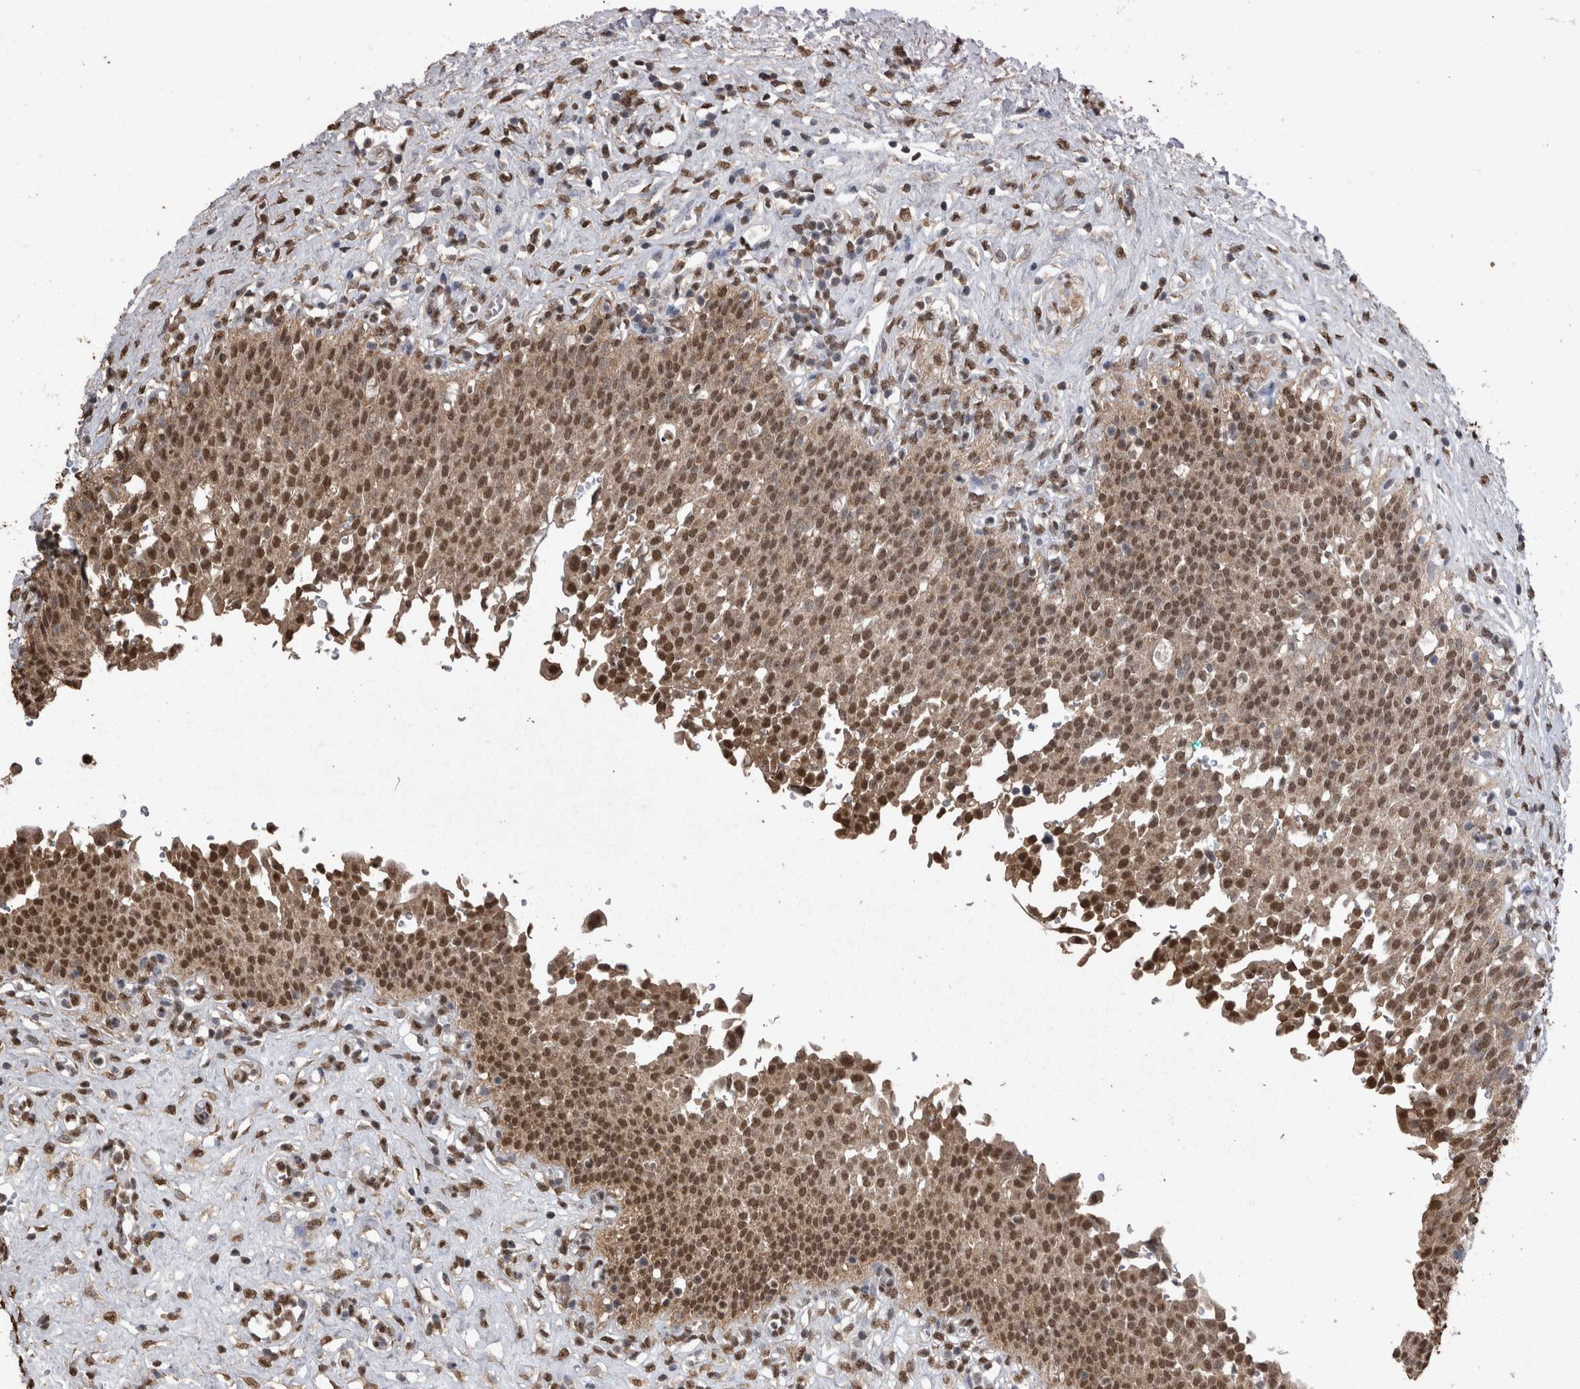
{"staining": {"intensity": "moderate", "quantity": ">75%", "location": "cytoplasmic/membranous,nuclear"}, "tissue": "urinary bladder", "cell_type": "Urothelial cells", "image_type": "normal", "snomed": [{"axis": "morphology", "description": "Urothelial carcinoma, High grade"}, {"axis": "topography", "description": "Urinary bladder"}], "caption": "Approximately >75% of urothelial cells in unremarkable human urinary bladder exhibit moderate cytoplasmic/membranous,nuclear protein expression as visualized by brown immunohistochemical staining.", "gene": "SMAD7", "patient": {"sex": "male", "age": 46}}